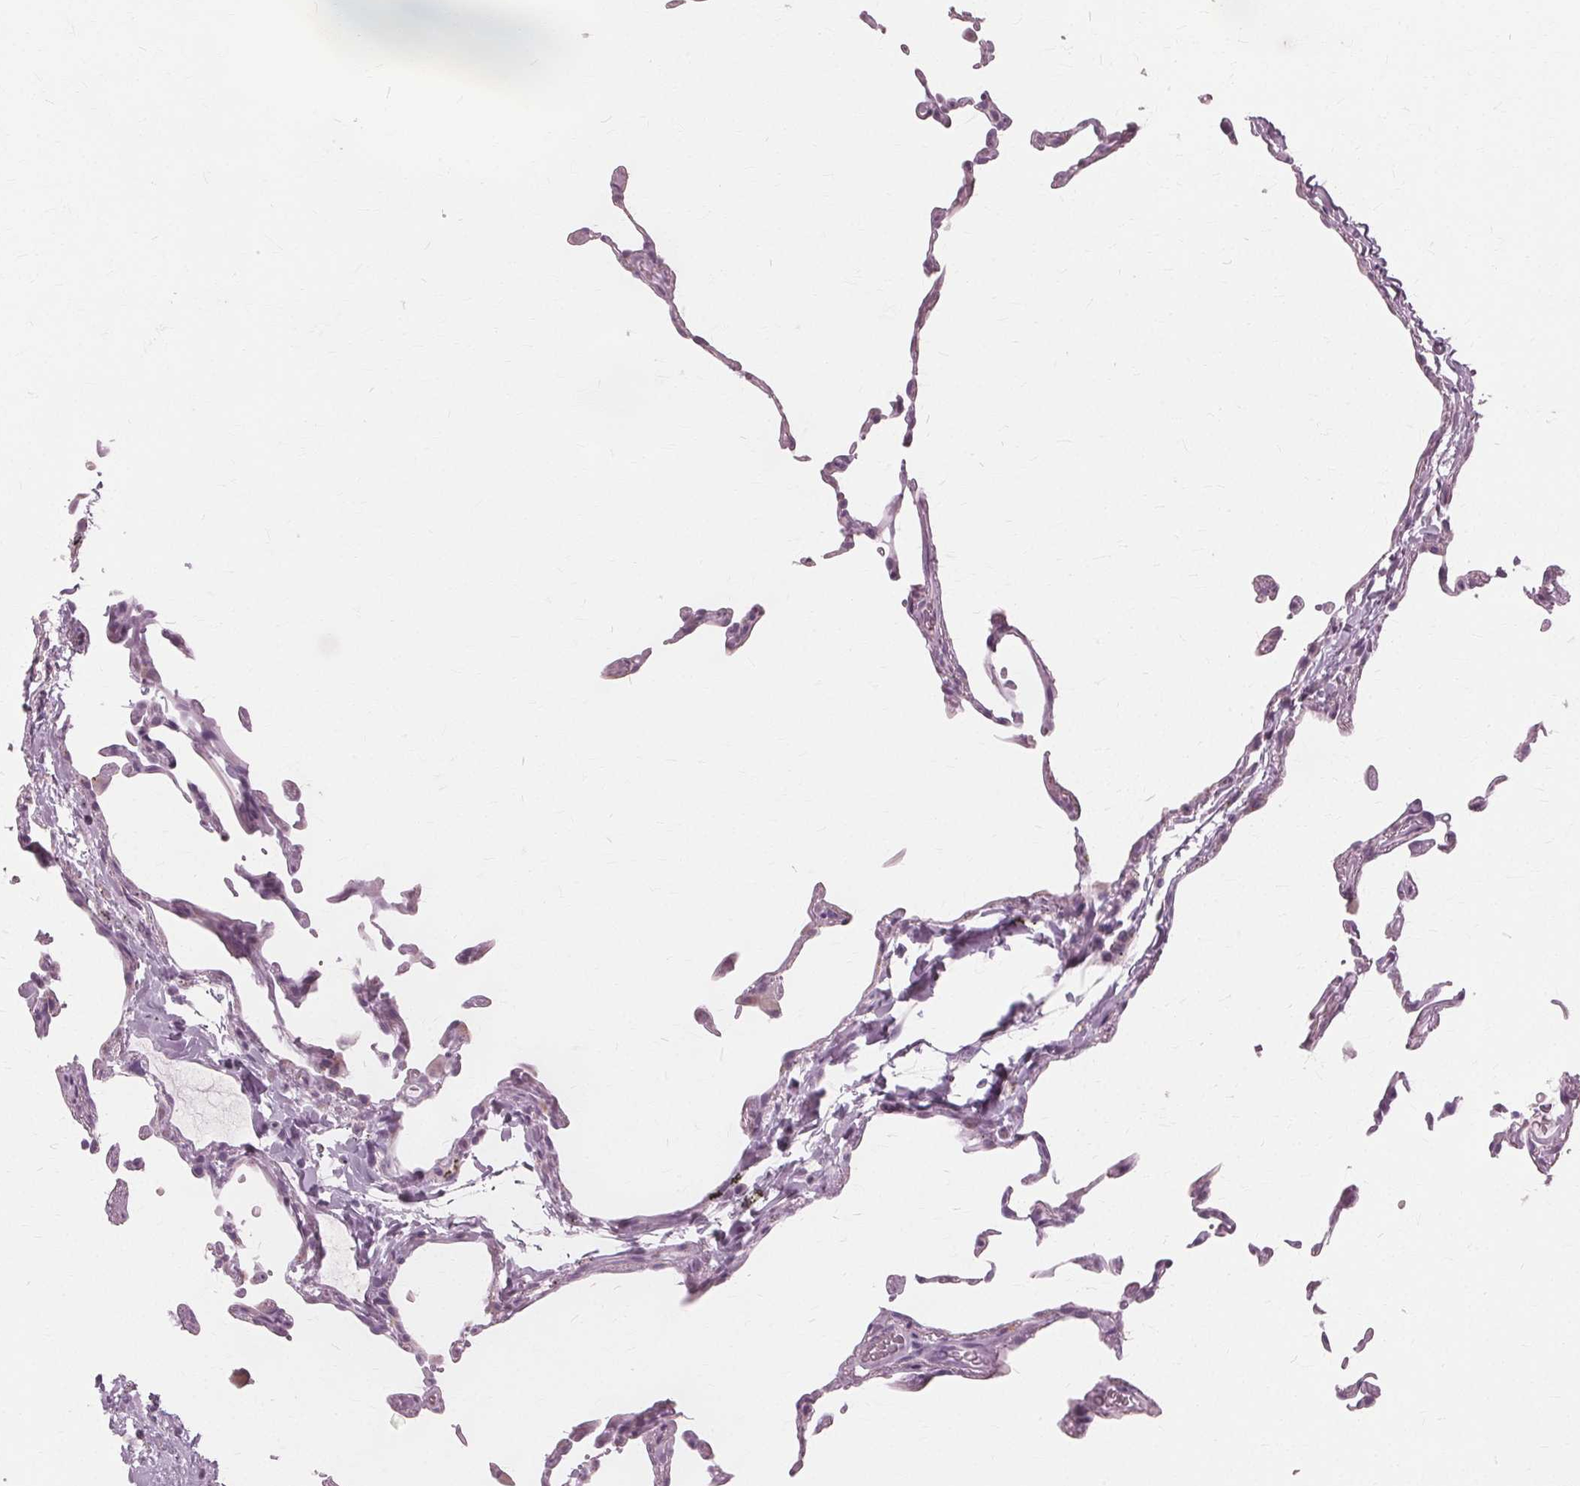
{"staining": {"intensity": "negative", "quantity": "none", "location": "none"}, "tissue": "lung", "cell_type": "Alveolar cells", "image_type": "normal", "snomed": [{"axis": "morphology", "description": "Normal tissue, NOS"}, {"axis": "topography", "description": "Lung"}], "caption": "Immunohistochemistry of benign human lung exhibits no expression in alveolar cells.", "gene": "DNASE2", "patient": {"sex": "female", "age": 57}}